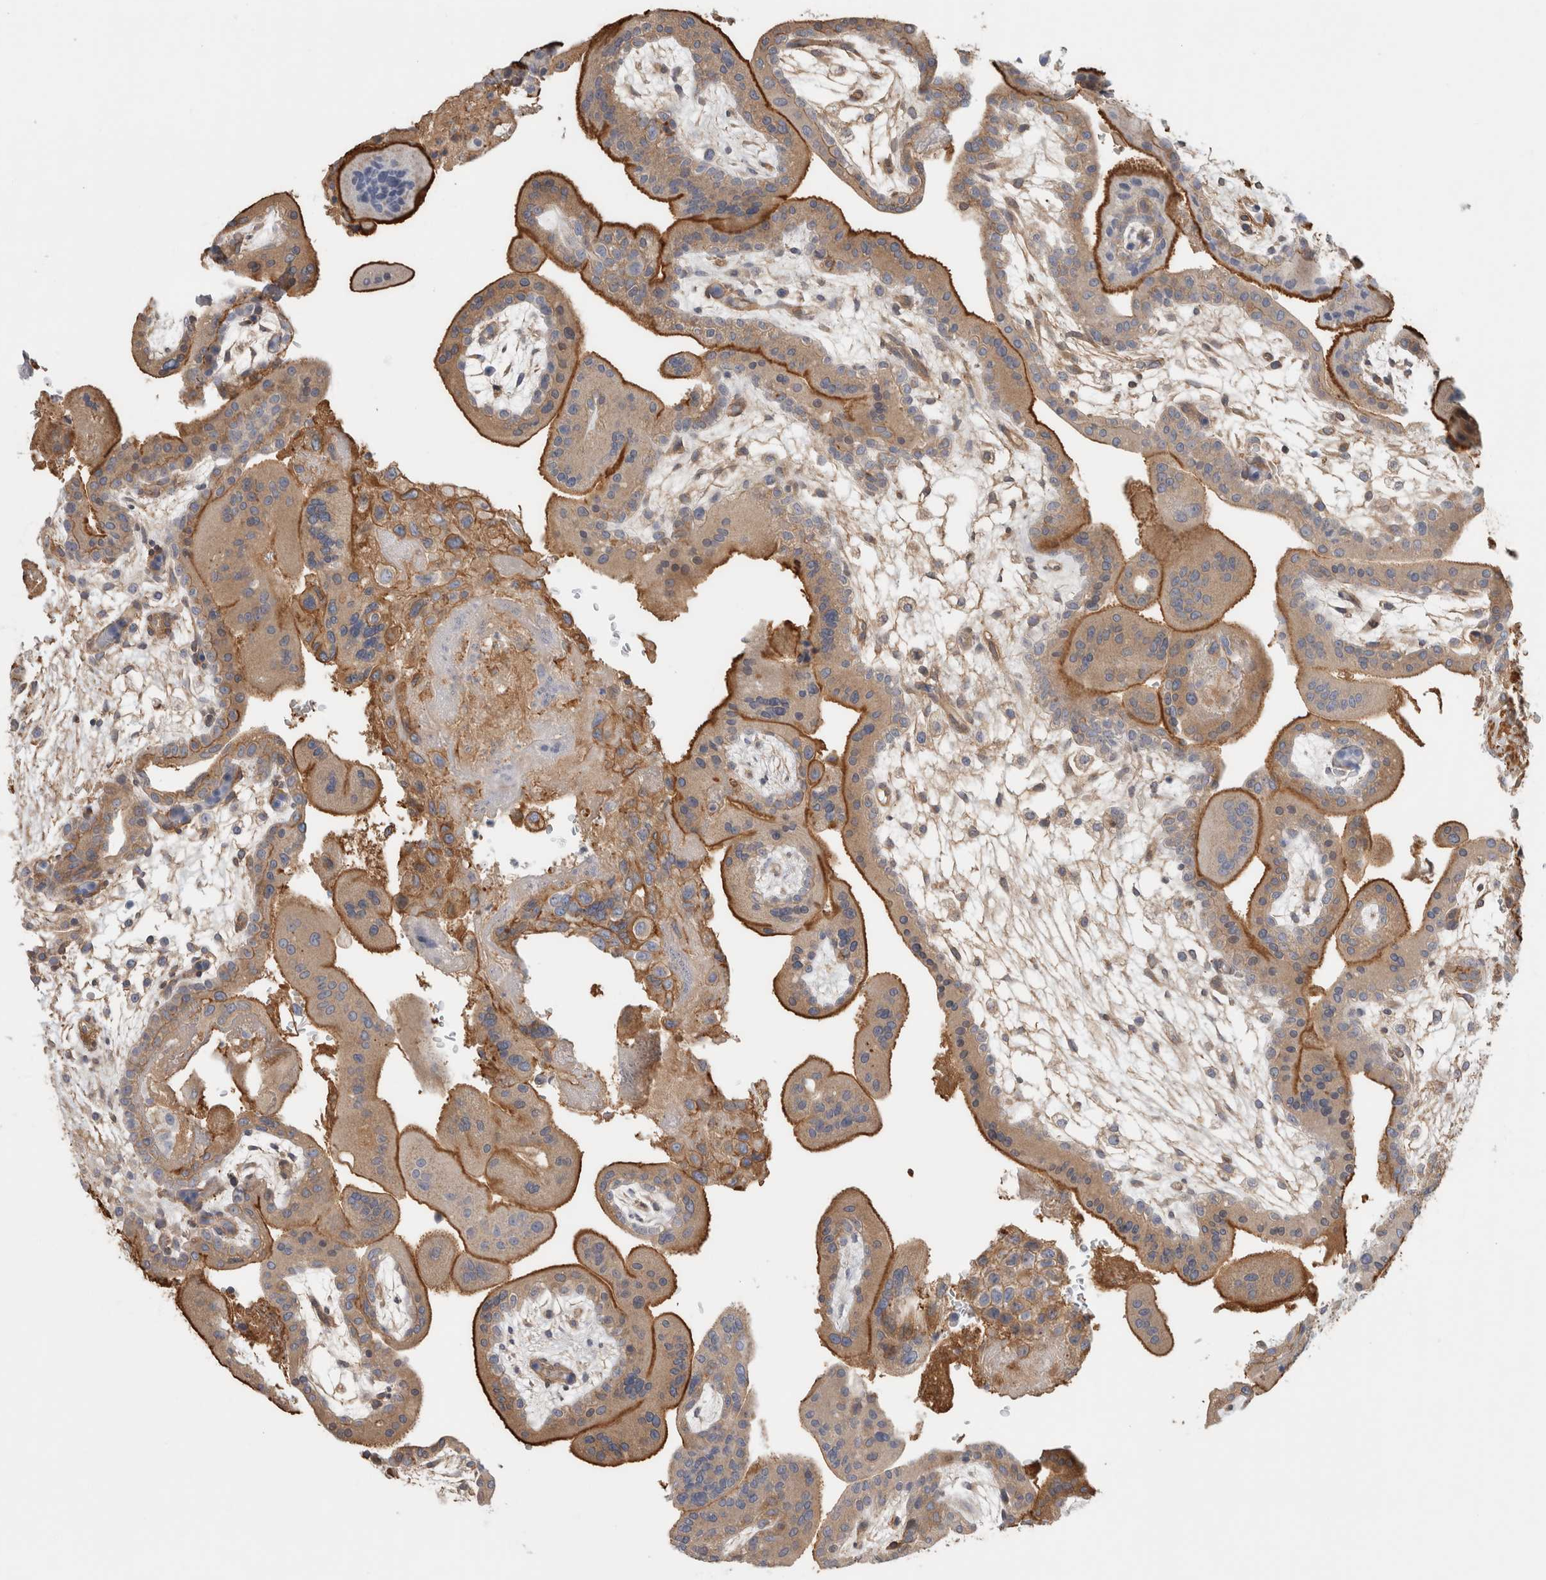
{"staining": {"intensity": "moderate", "quantity": ">75%", "location": "cytoplasmic/membranous"}, "tissue": "placenta", "cell_type": "Decidual cells", "image_type": "normal", "snomed": [{"axis": "morphology", "description": "Normal tissue, NOS"}, {"axis": "topography", "description": "Placenta"}], "caption": "A brown stain labels moderate cytoplasmic/membranous positivity of a protein in decidual cells of unremarkable human placenta. Nuclei are stained in blue.", "gene": "CFI", "patient": {"sex": "female", "age": 35}}